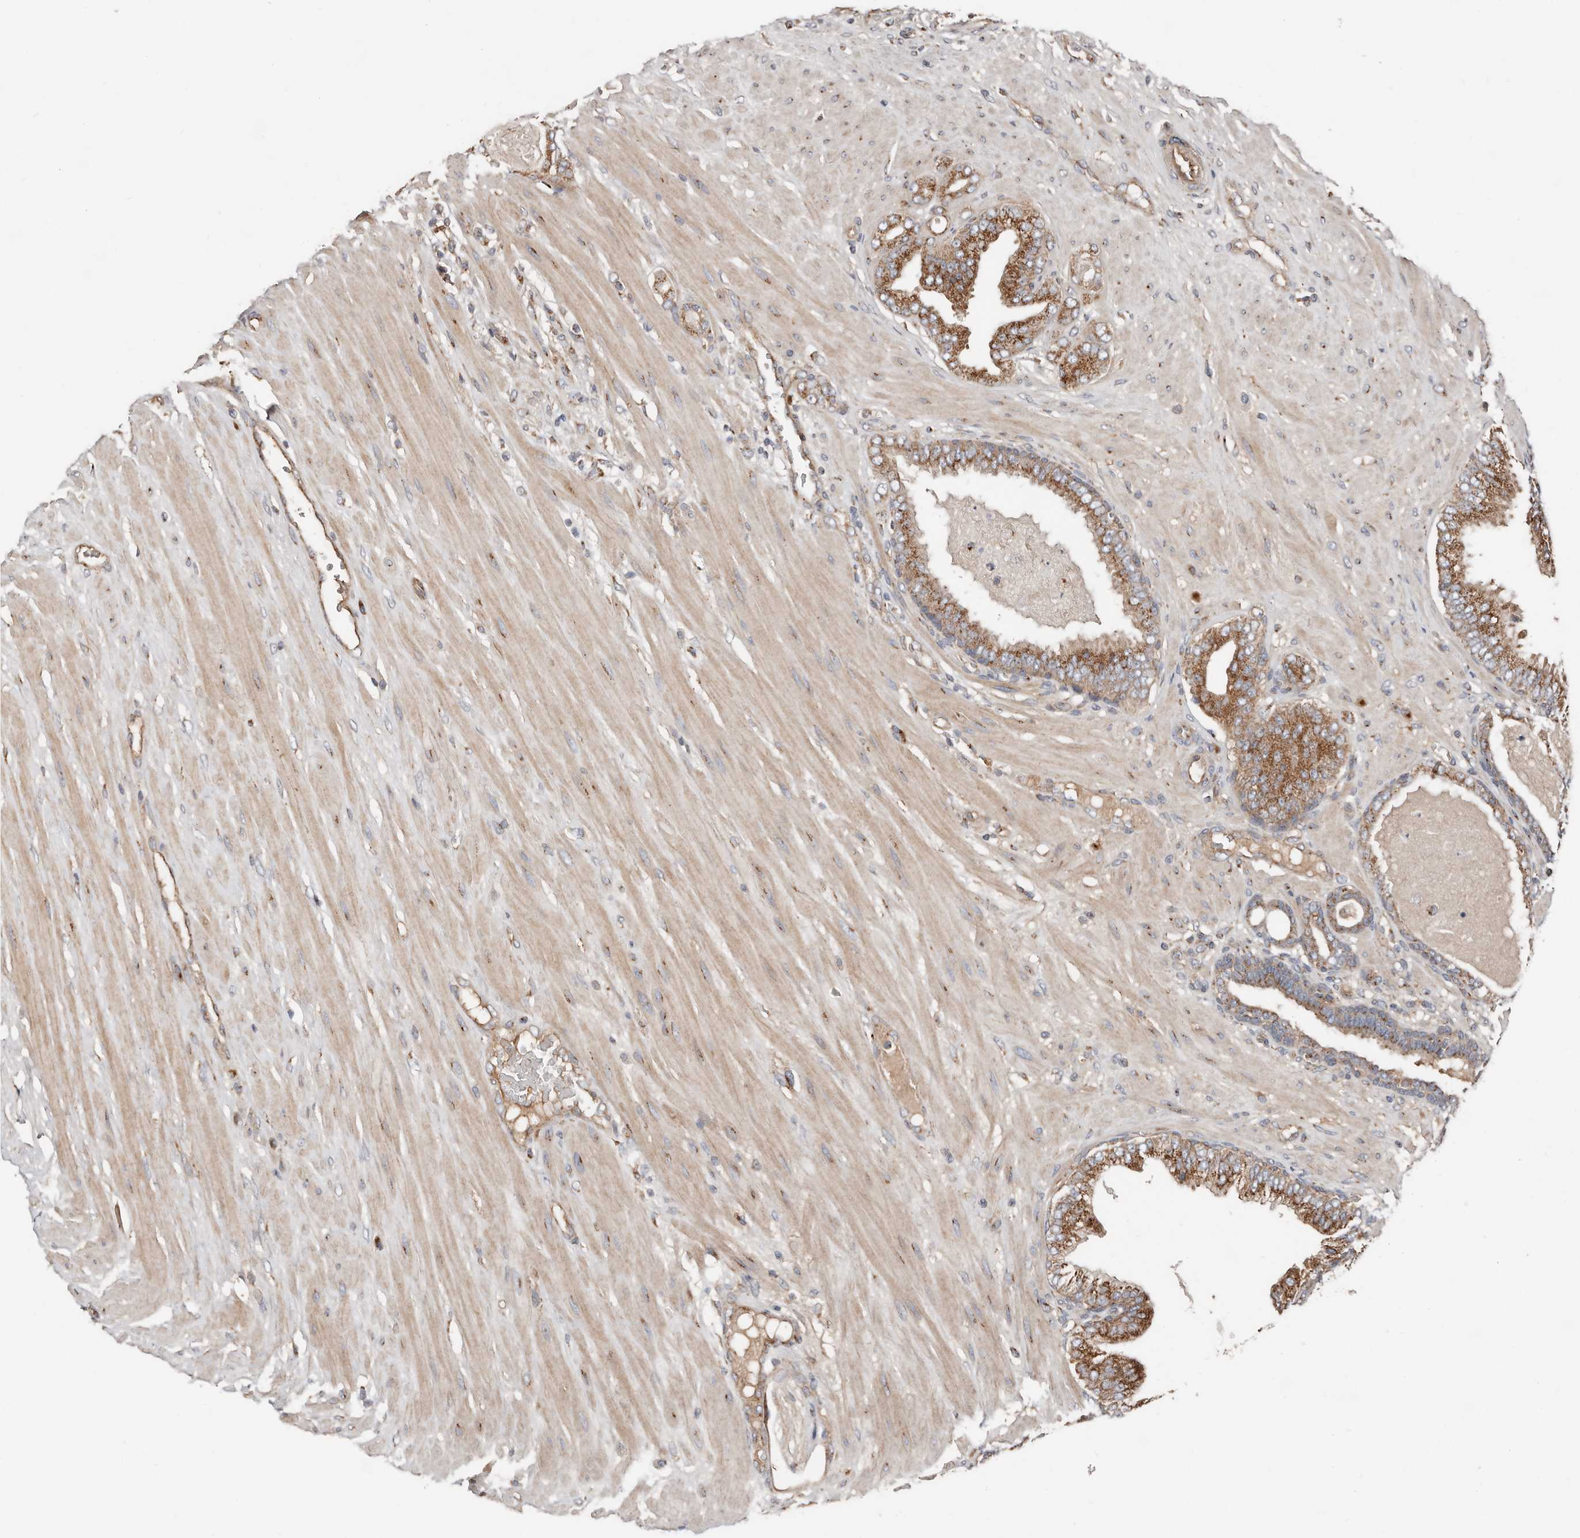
{"staining": {"intensity": "moderate", "quantity": ">75%", "location": "cytoplasmic/membranous"}, "tissue": "prostate cancer", "cell_type": "Tumor cells", "image_type": "cancer", "snomed": [{"axis": "morphology", "description": "Adenocarcinoma, Low grade"}, {"axis": "topography", "description": "Prostate"}], "caption": "IHC (DAB (3,3'-diaminobenzidine)) staining of human adenocarcinoma (low-grade) (prostate) reveals moderate cytoplasmic/membranous protein staining in about >75% of tumor cells.", "gene": "COG1", "patient": {"sex": "male", "age": 63}}